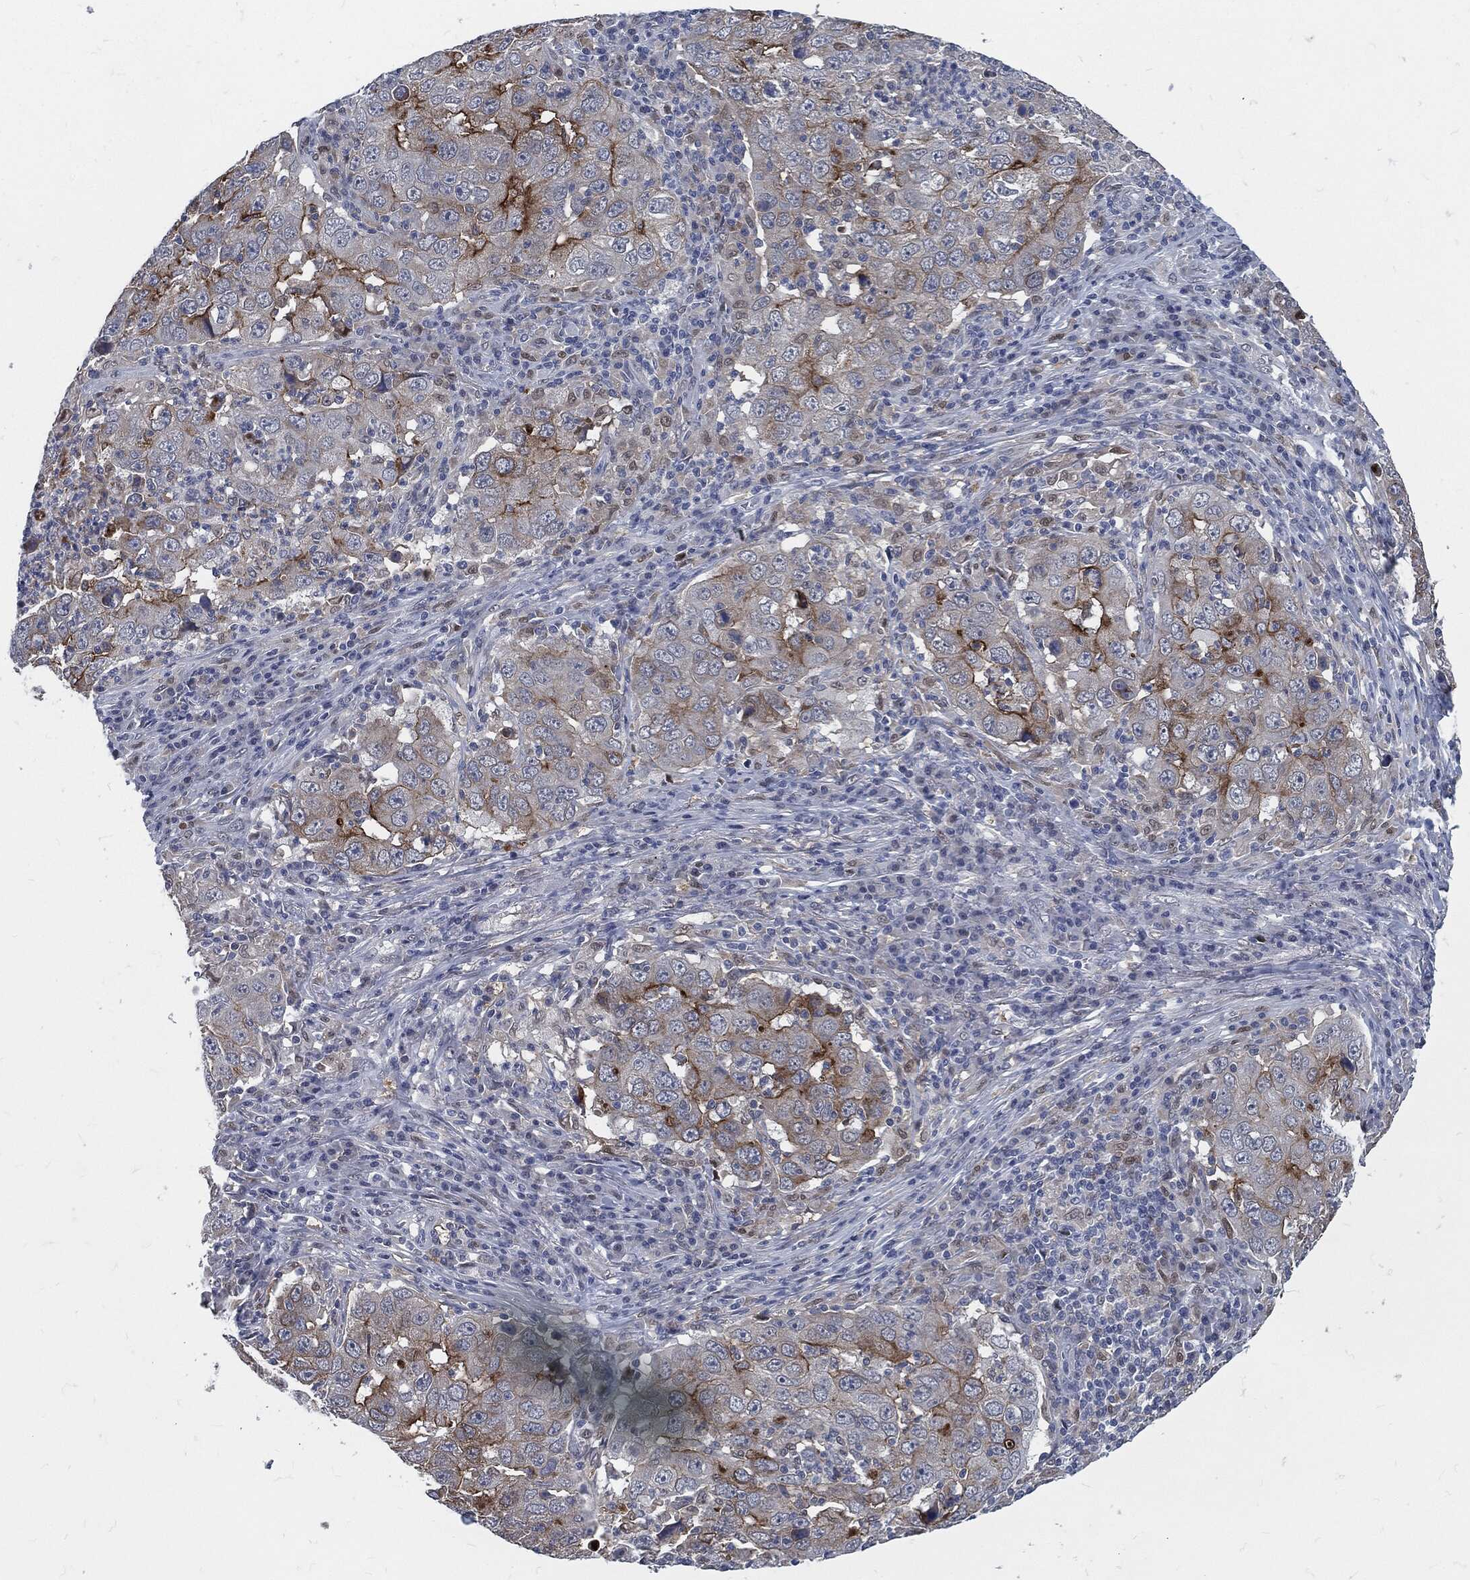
{"staining": {"intensity": "strong", "quantity": "<25%", "location": "cytoplasmic/membranous"}, "tissue": "lung cancer", "cell_type": "Tumor cells", "image_type": "cancer", "snomed": [{"axis": "morphology", "description": "Adenocarcinoma, NOS"}, {"axis": "topography", "description": "Lung"}], "caption": "Human lung cancer (adenocarcinoma) stained with a protein marker reveals strong staining in tumor cells.", "gene": "PROM1", "patient": {"sex": "male", "age": 73}}